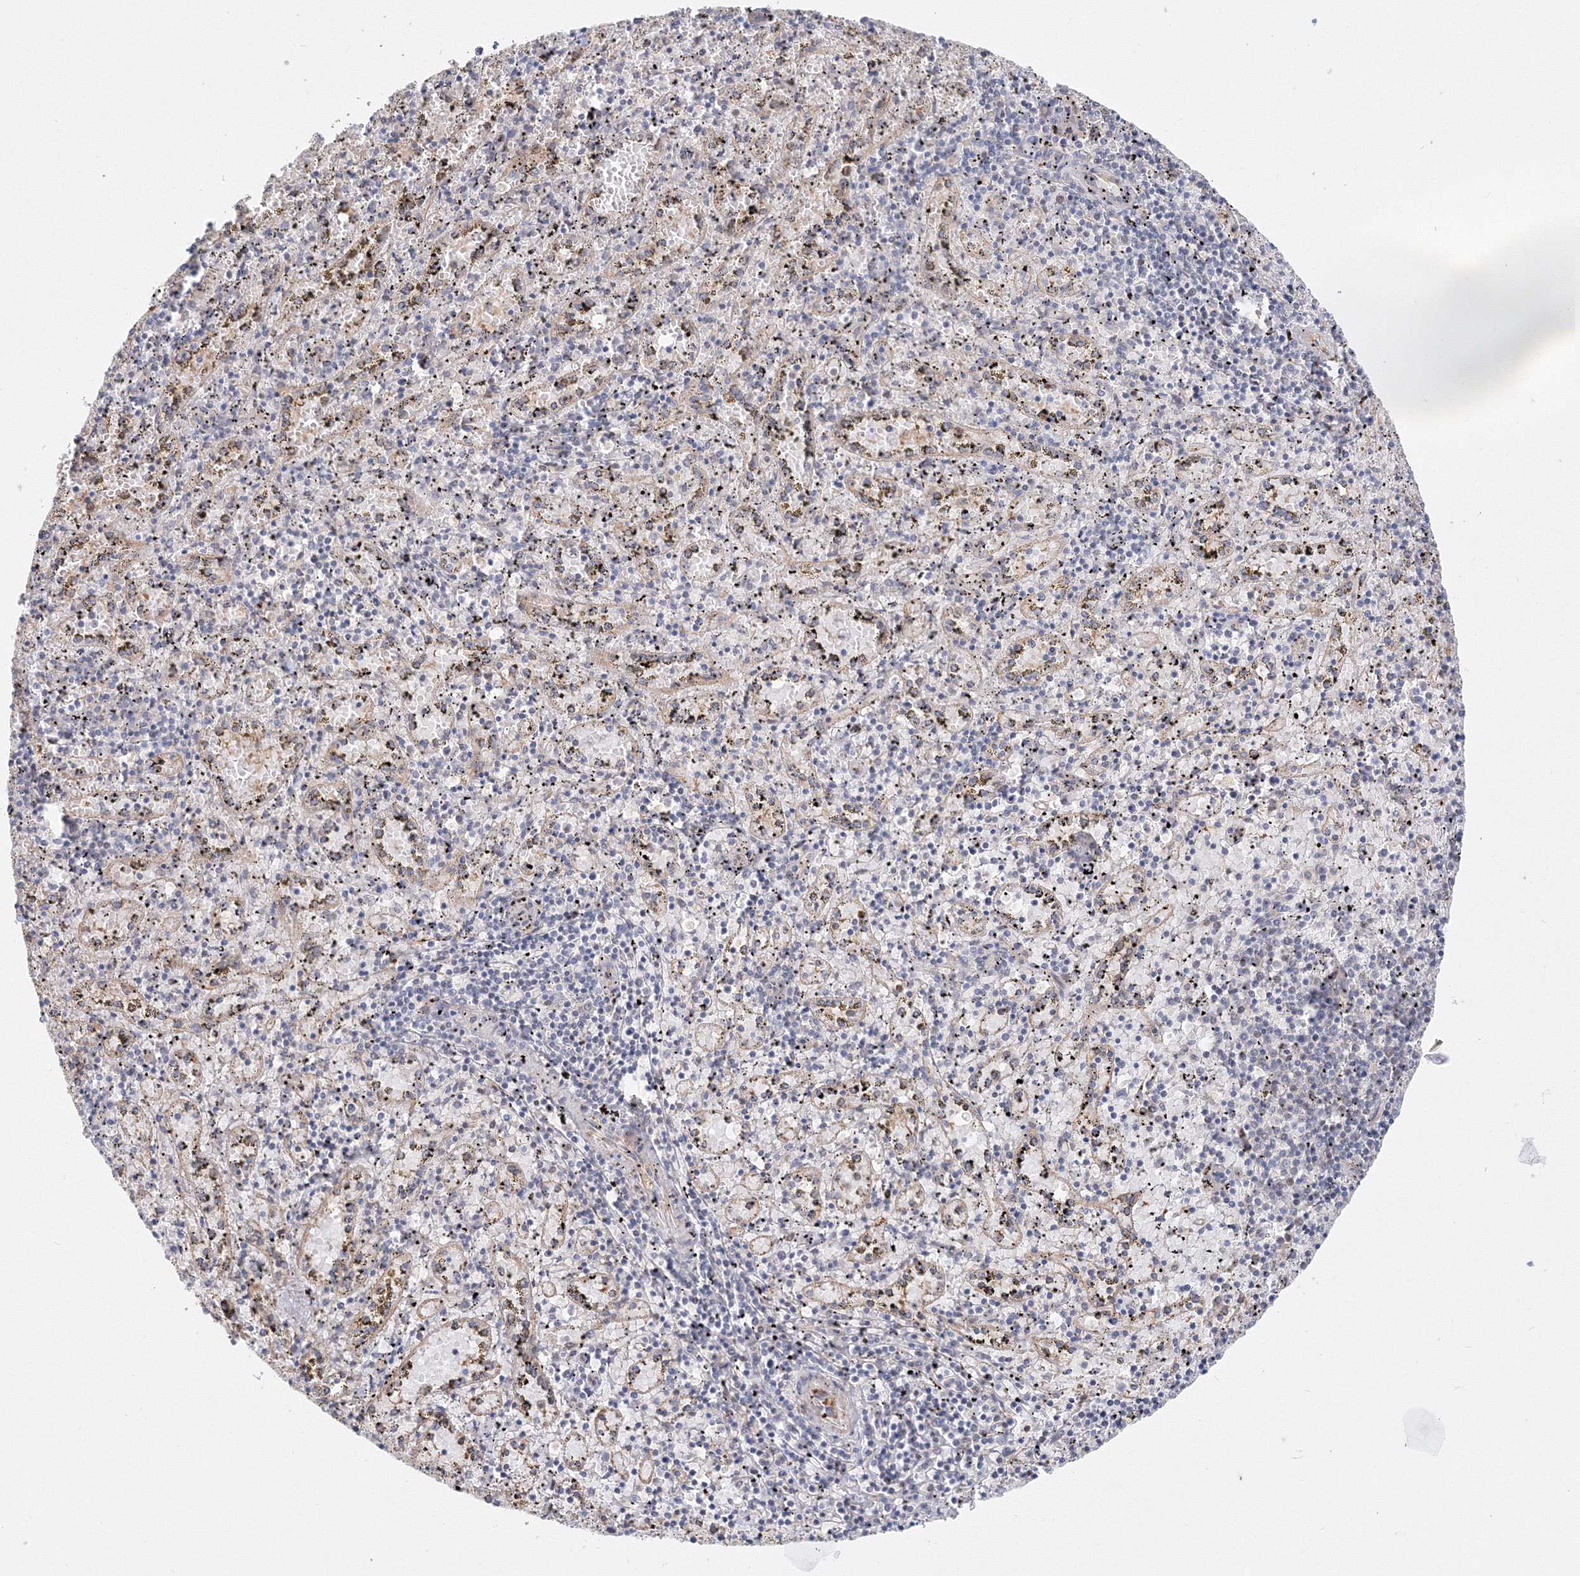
{"staining": {"intensity": "weak", "quantity": "<25%", "location": "cytoplasmic/membranous"}, "tissue": "spleen", "cell_type": "Cells in red pulp", "image_type": "normal", "snomed": [{"axis": "morphology", "description": "Normal tissue, NOS"}, {"axis": "topography", "description": "Spleen"}], "caption": "This is an IHC photomicrograph of normal human spleen. There is no positivity in cells in red pulp.", "gene": "ARHGAP21", "patient": {"sex": "male", "age": 11}}